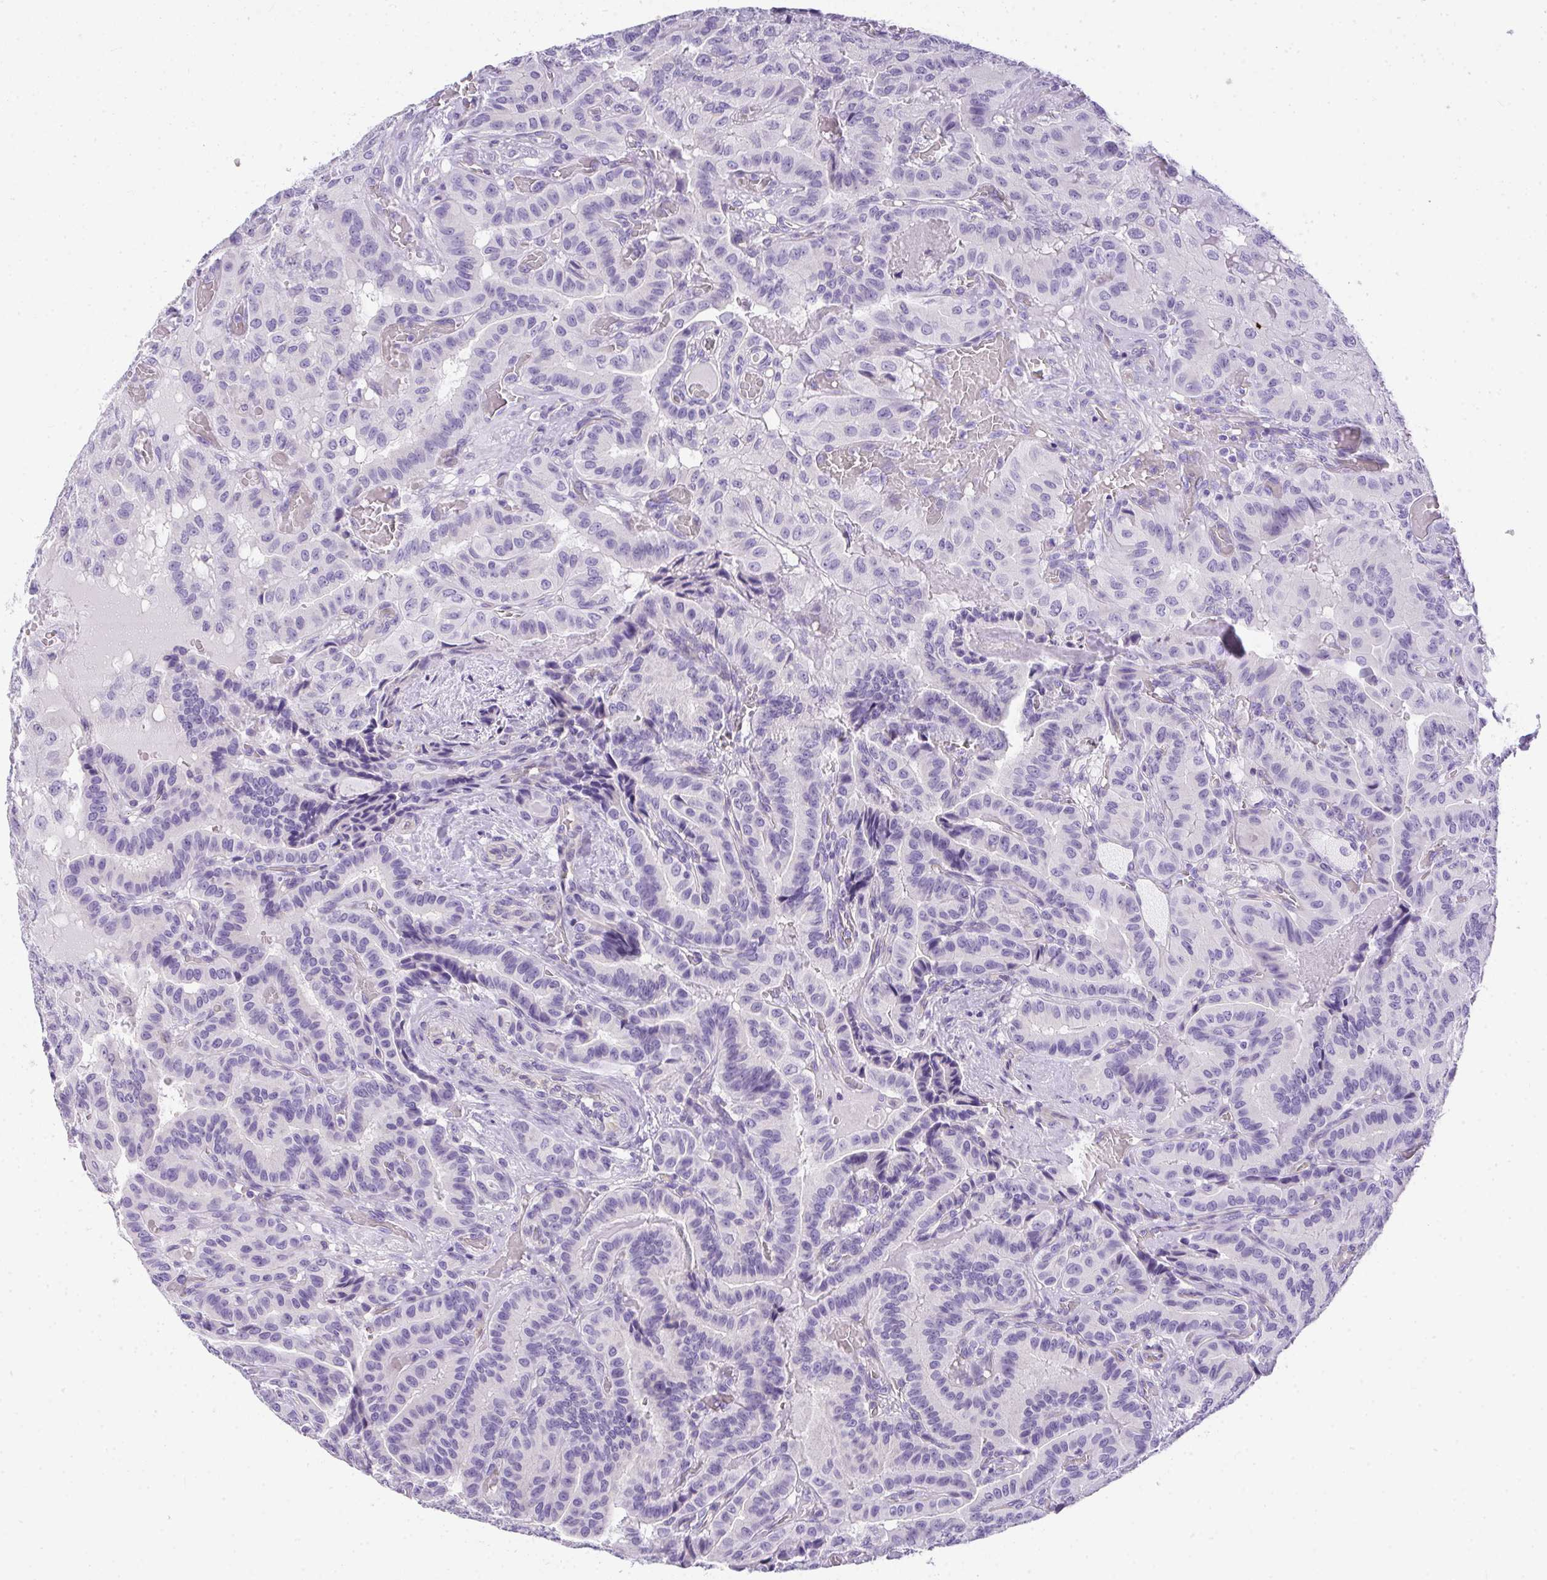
{"staining": {"intensity": "negative", "quantity": "none", "location": "none"}, "tissue": "thyroid cancer", "cell_type": "Tumor cells", "image_type": "cancer", "snomed": [{"axis": "morphology", "description": "Papillary adenocarcinoma, NOS"}, {"axis": "morphology", "description": "Papillary adenoma metastatic"}, {"axis": "topography", "description": "Thyroid gland"}], "caption": "Tumor cells show no significant protein staining in thyroid cancer (papillary adenocarcinoma). The staining was performed using DAB (3,3'-diaminobenzidine) to visualize the protein expression in brown, while the nuclei were stained in blue with hematoxylin (Magnification: 20x).", "gene": "PLPPR3", "patient": {"sex": "male", "age": 87}}